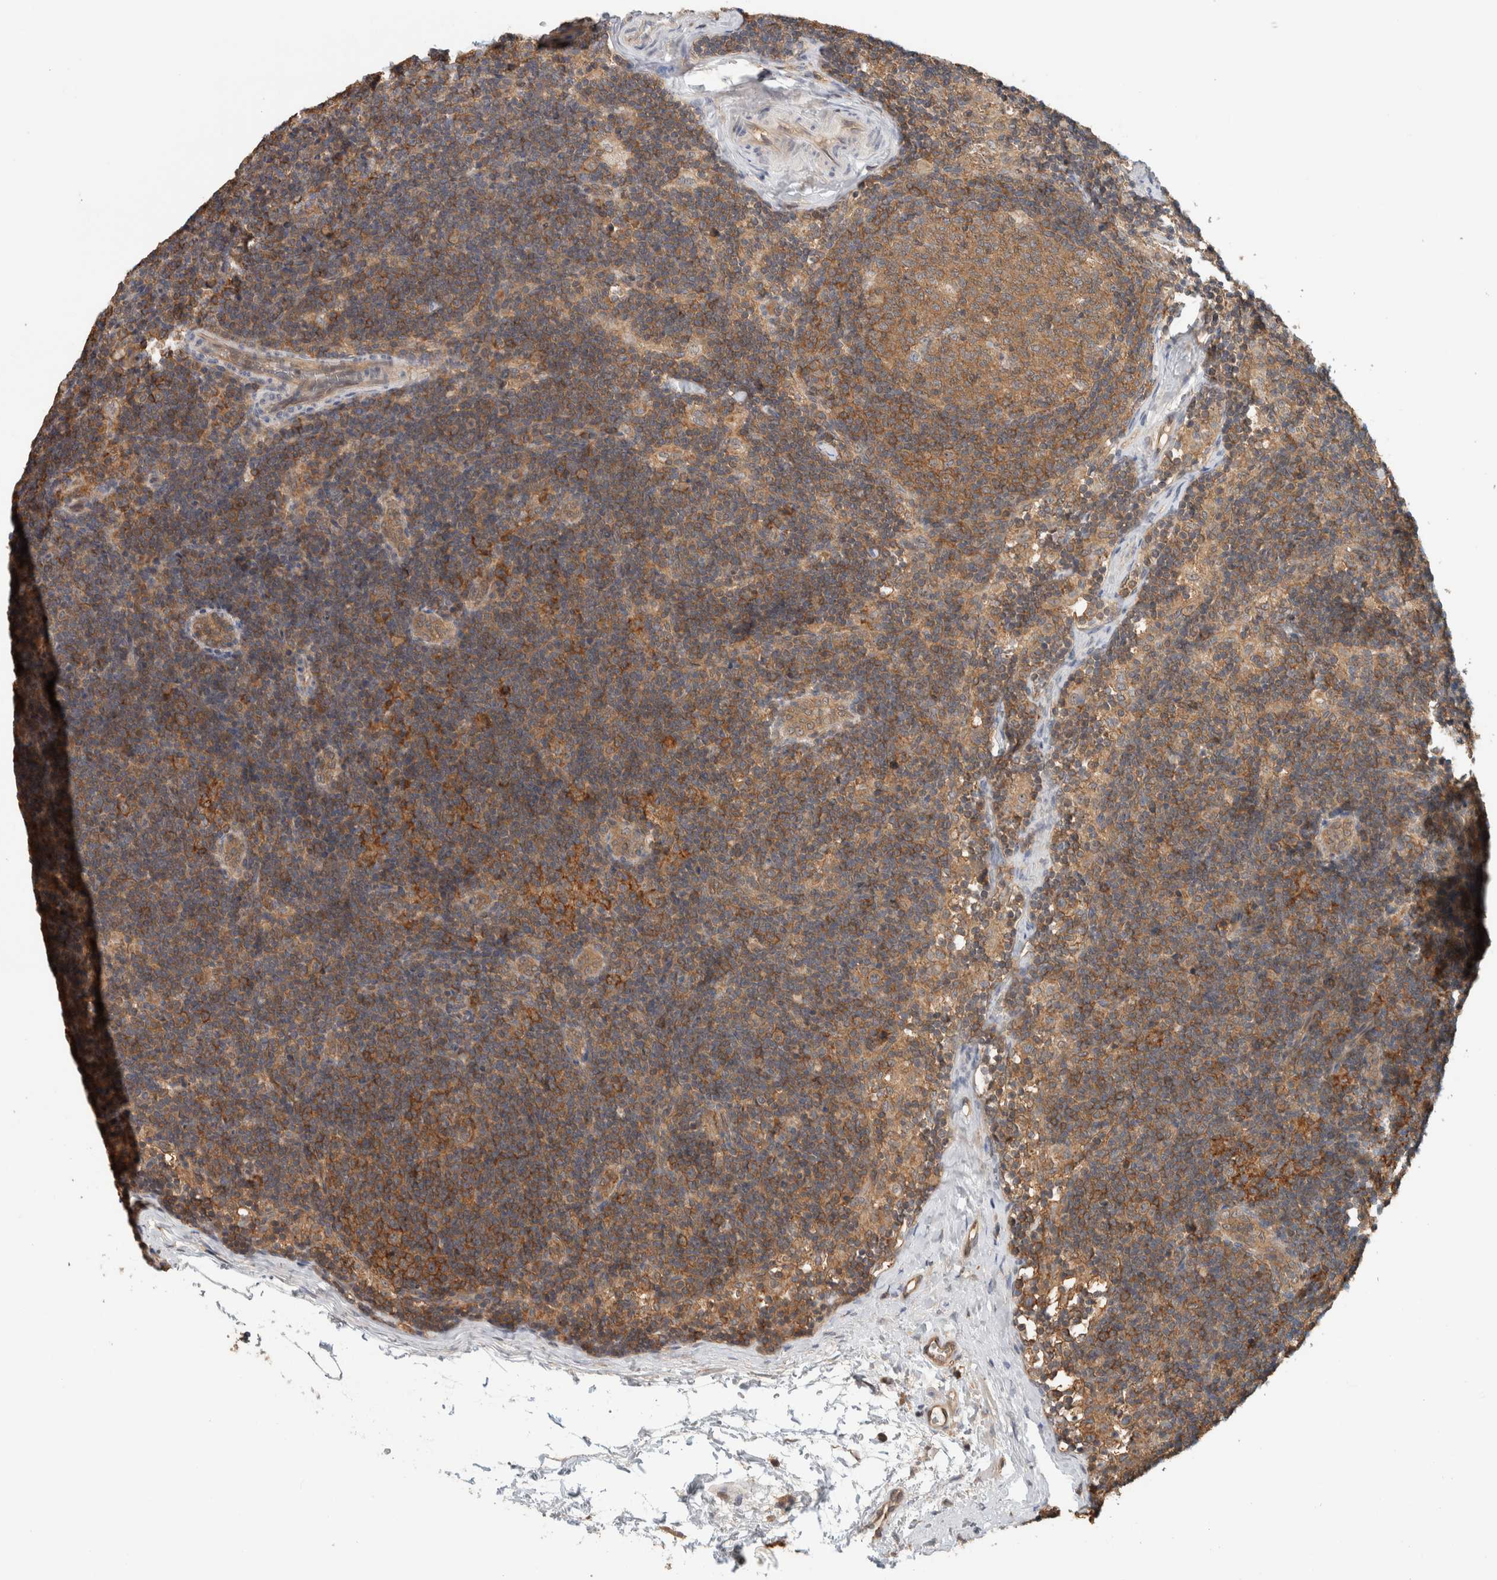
{"staining": {"intensity": "strong", "quantity": ">75%", "location": "cytoplasmic/membranous"}, "tissue": "lymph node", "cell_type": "Germinal center cells", "image_type": "normal", "snomed": [{"axis": "morphology", "description": "Normal tissue, NOS"}, {"axis": "topography", "description": "Lymph node"}], "caption": "Brown immunohistochemical staining in normal human lymph node displays strong cytoplasmic/membranous staining in approximately >75% of germinal center cells. (Brightfield microscopy of DAB IHC at high magnification).", "gene": "PFDN4", "patient": {"sex": "female", "age": 22}}